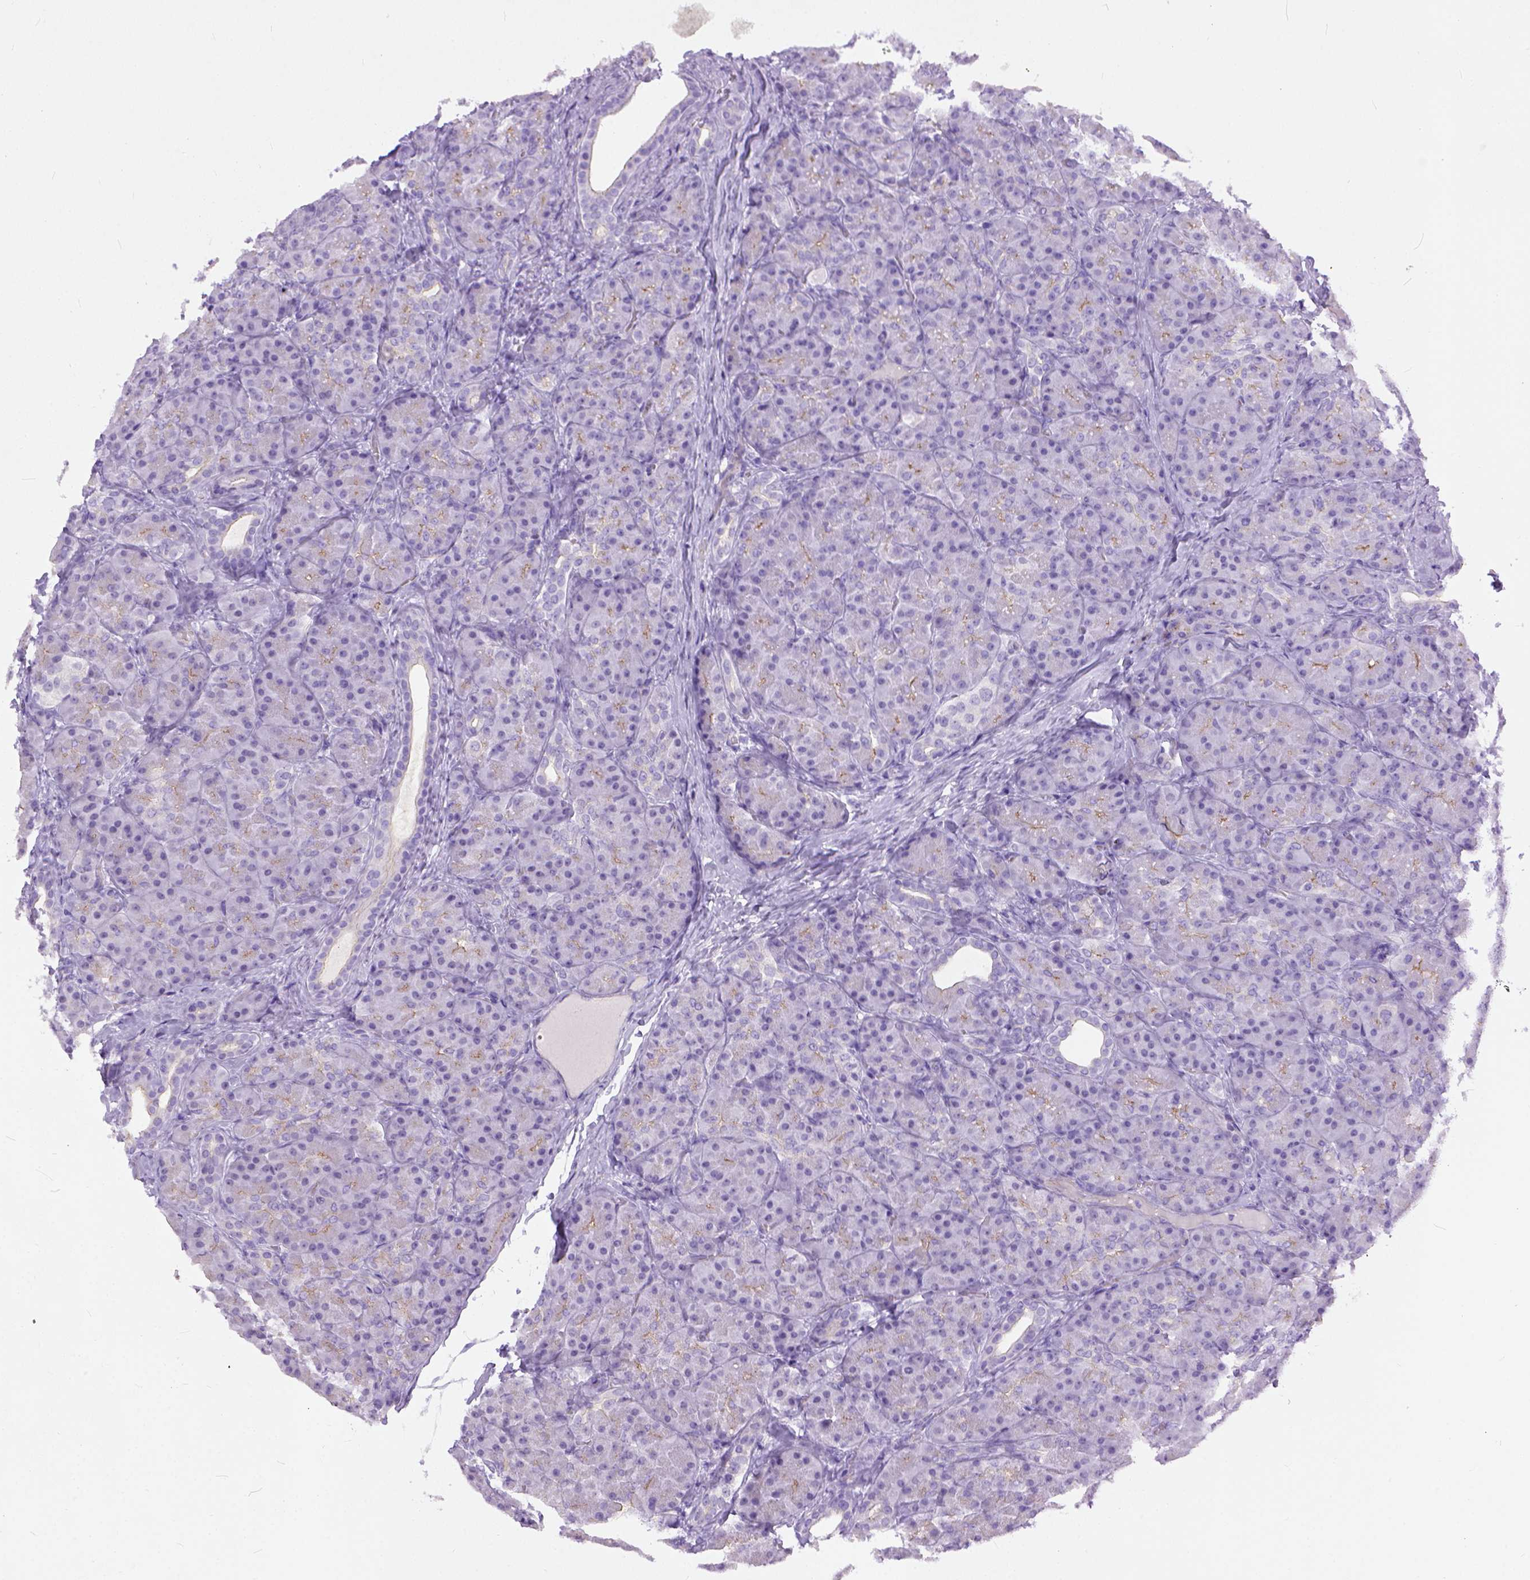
{"staining": {"intensity": "moderate", "quantity": "<25%", "location": "cytoplasmic/membranous"}, "tissue": "pancreas", "cell_type": "Exocrine glandular cells", "image_type": "normal", "snomed": [{"axis": "morphology", "description": "Normal tissue, NOS"}, {"axis": "topography", "description": "Pancreas"}], "caption": "Pancreas was stained to show a protein in brown. There is low levels of moderate cytoplasmic/membranous expression in approximately <25% of exocrine glandular cells.", "gene": "ADGRF1", "patient": {"sex": "male", "age": 57}}